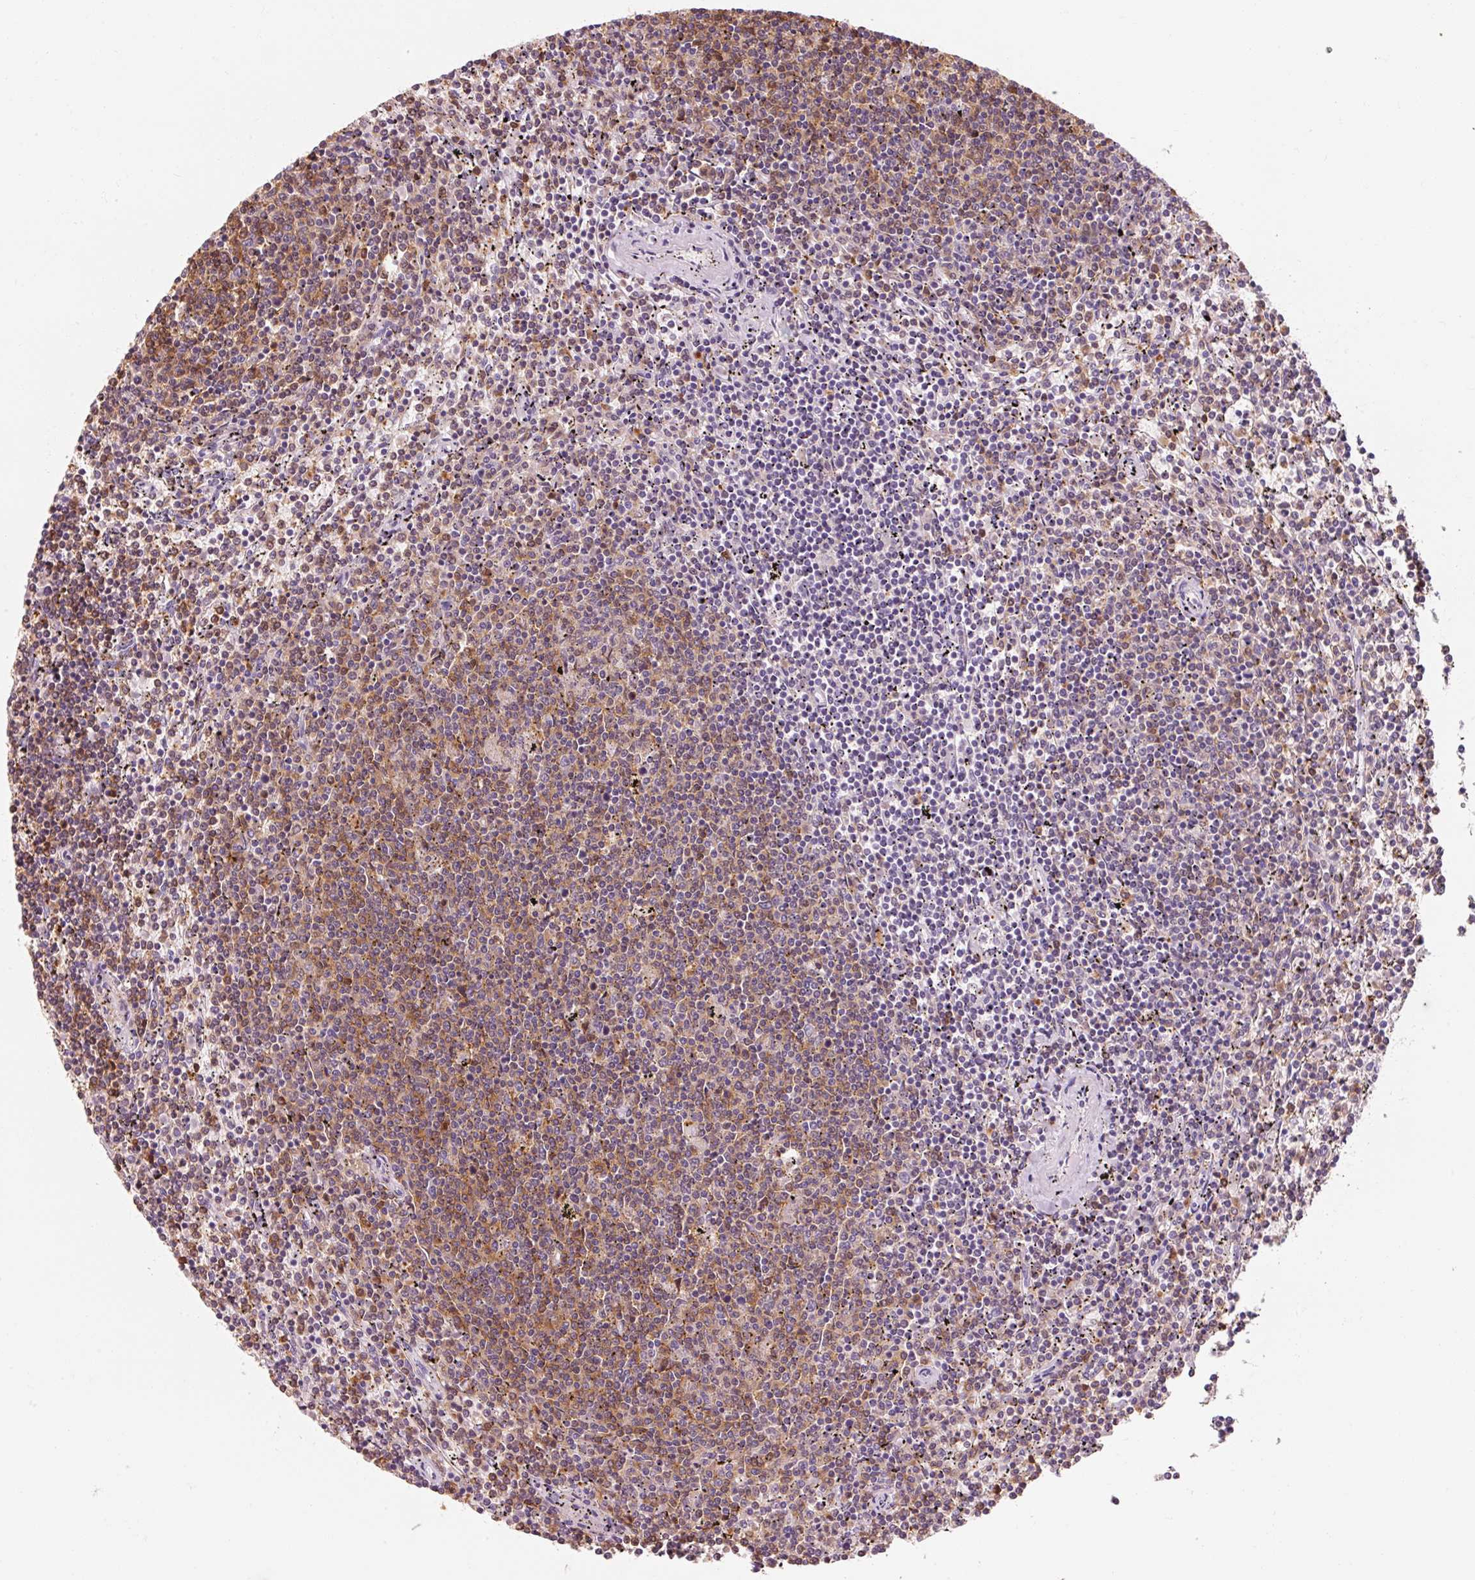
{"staining": {"intensity": "moderate", "quantity": "25%-75%", "location": "cytoplasmic/membranous"}, "tissue": "lymphoma", "cell_type": "Tumor cells", "image_type": "cancer", "snomed": [{"axis": "morphology", "description": "Malignant lymphoma, non-Hodgkin's type, Low grade"}, {"axis": "topography", "description": "Spleen"}], "caption": "Immunohistochemistry histopathology image of human low-grade malignant lymphoma, non-Hodgkin's type stained for a protein (brown), which displays medium levels of moderate cytoplasmic/membranous staining in about 25%-75% of tumor cells.", "gene": "OR8K1", "patient": {"sex": "female", "age": 50}}